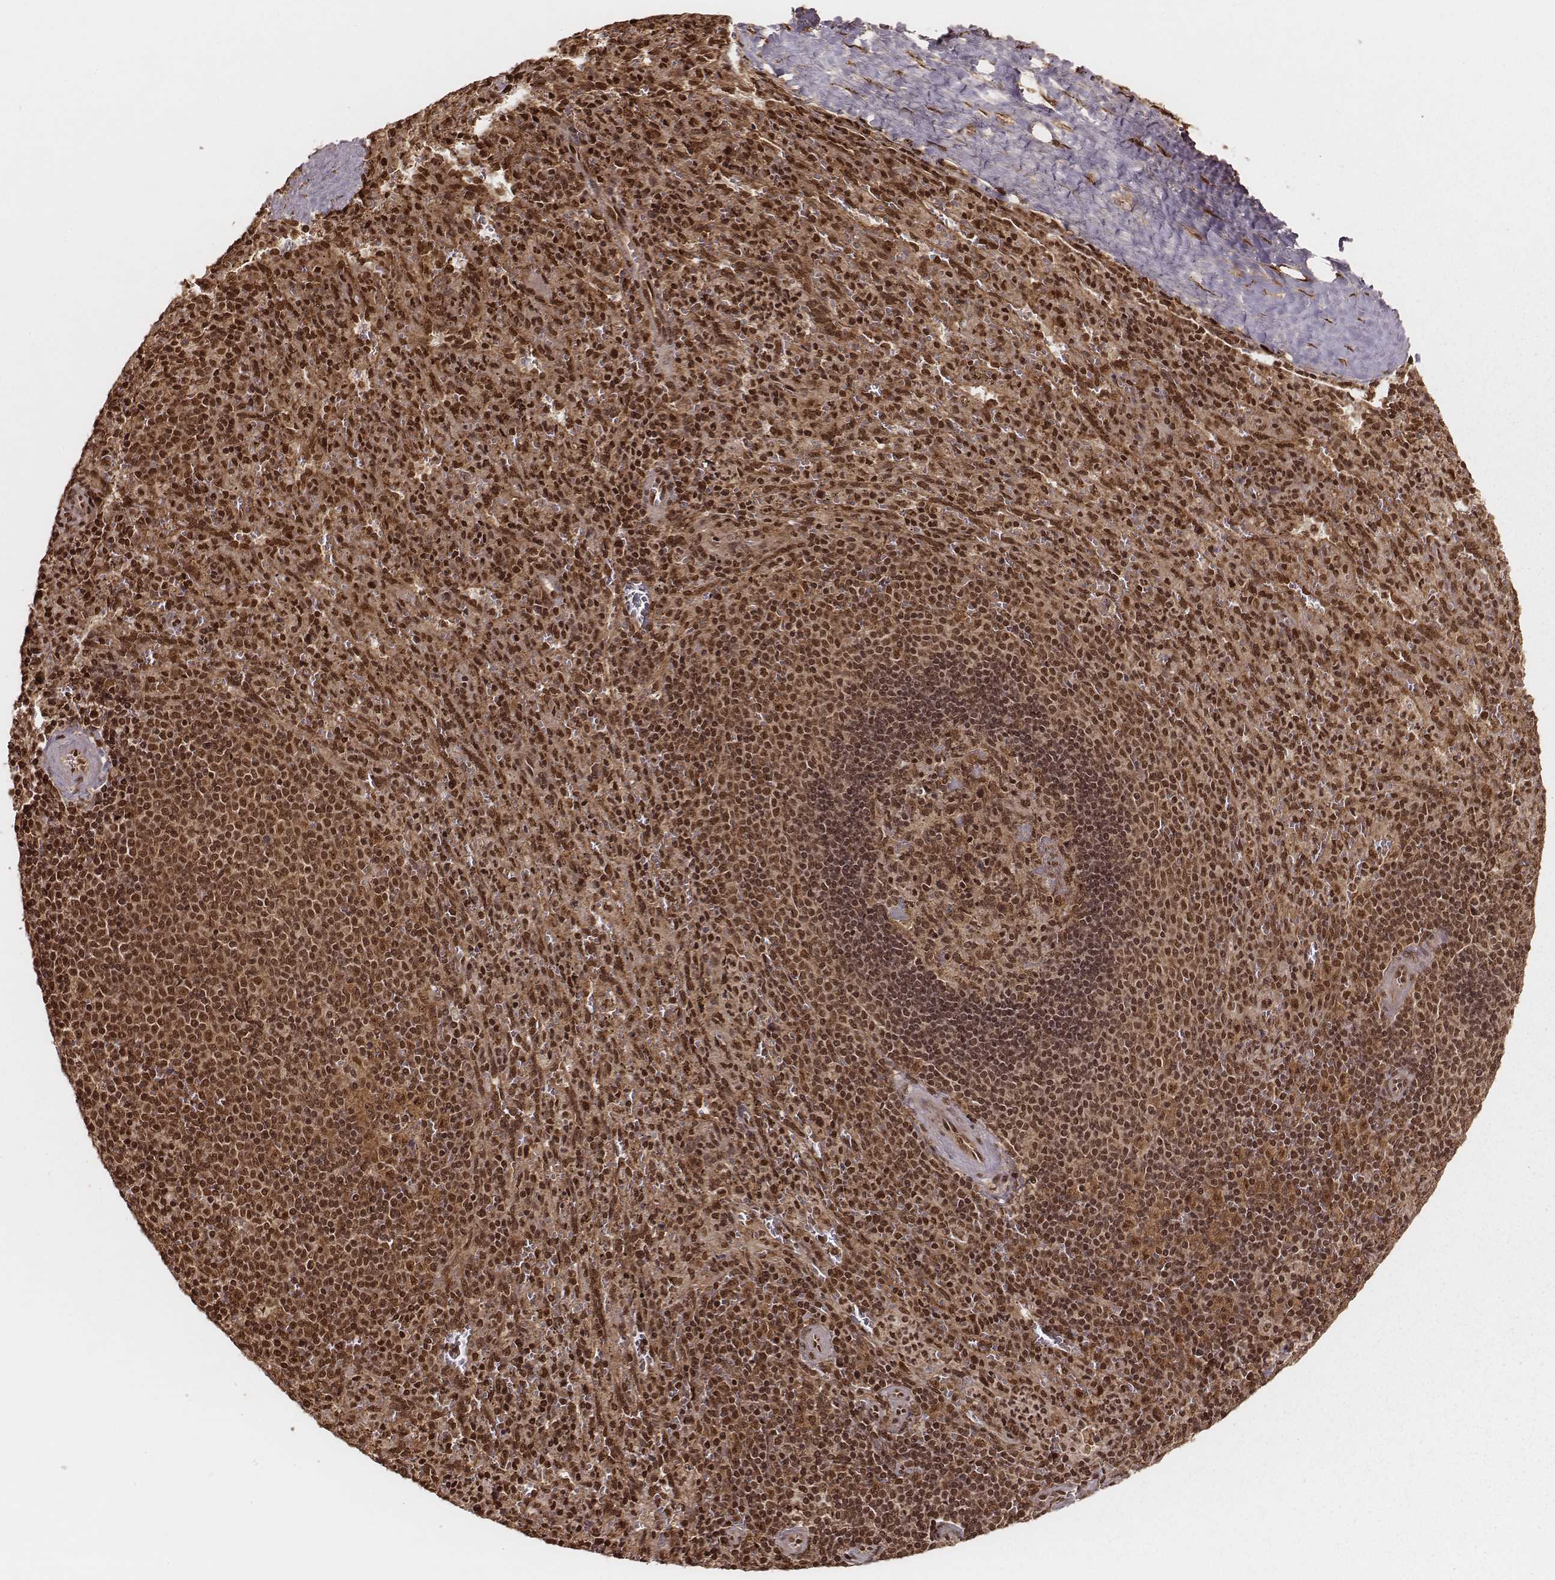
{"staining": {"intensity": "strong", "quantity": ">75%", "location": "nuclear"}, "tissue": "spleen", "cell_type": "Cells in red pulp", "image_type": "normal", "snomed": [{"axis": "morphology", "description": "Normal tissue, NOS"}, {"axis": "topography", "description": "Spleen"}], "caption": "Immunohistochemical staining of unremarkable spleen reveals strong nuclear protein staining in about >75% of cells in red pulp.", "gene": "NFX1", "patient": {"sex": "male", "age": 57}}